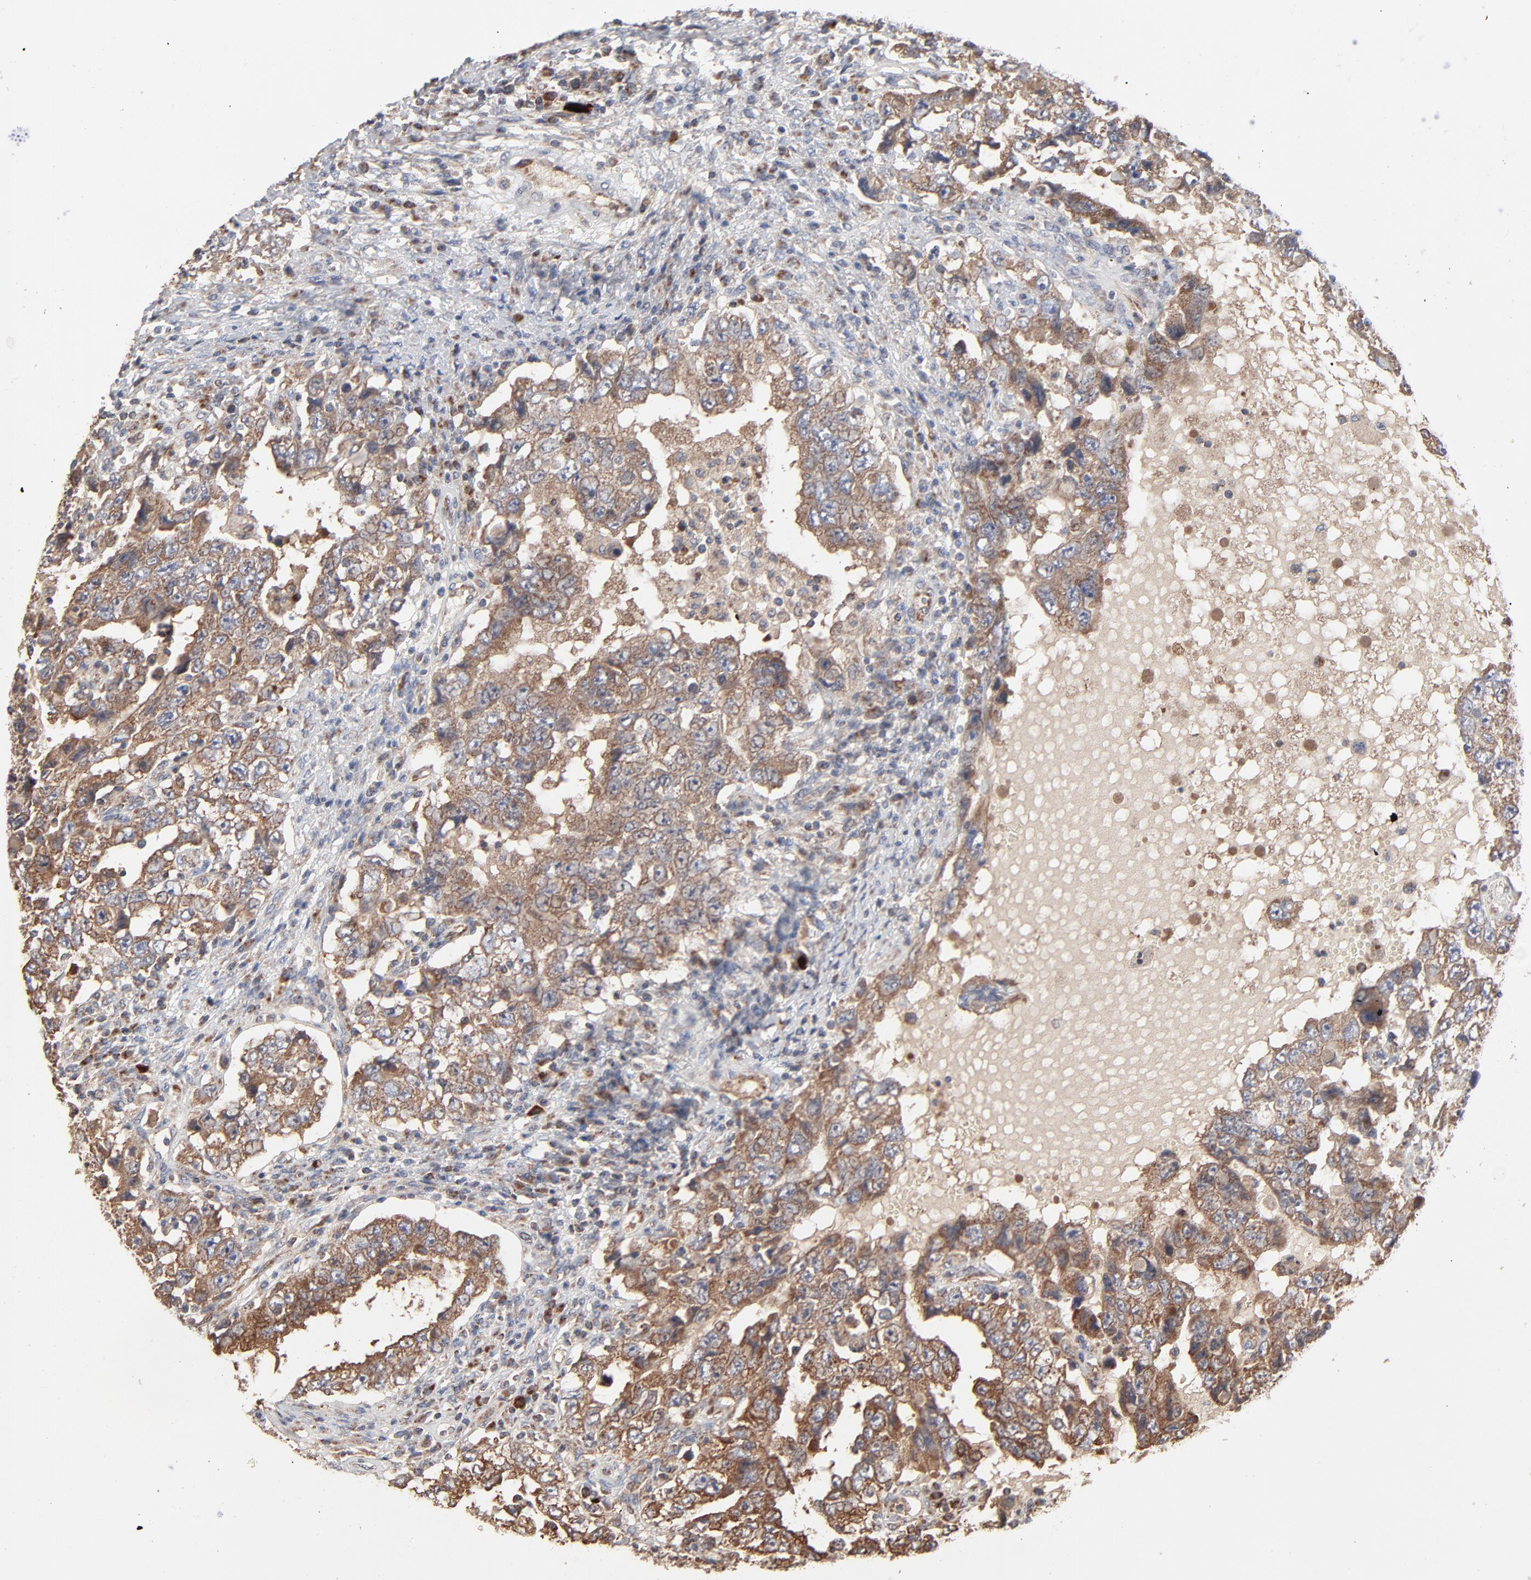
{"staining": {"intensity": "moderate", "quantity": ">75%", "location": "cytoplasmic/membranous"}, "tissue": "testis cancer", "cell_type": "Tumor cells", "image_type": "cancer", "snomed": [{"axis": "morphology", "description": "Carcinoma, Embryonal, NOS"}, {"axis": "topography", "description": "Testis"}], "caption": "Moderate cytoplasmic/membranous staining is seen in about >75% of tumor cells in testis cancer (embryonal carcinoma).", "gene": "ABLIM3", "patient": {"sex": "male", "age": 26}}